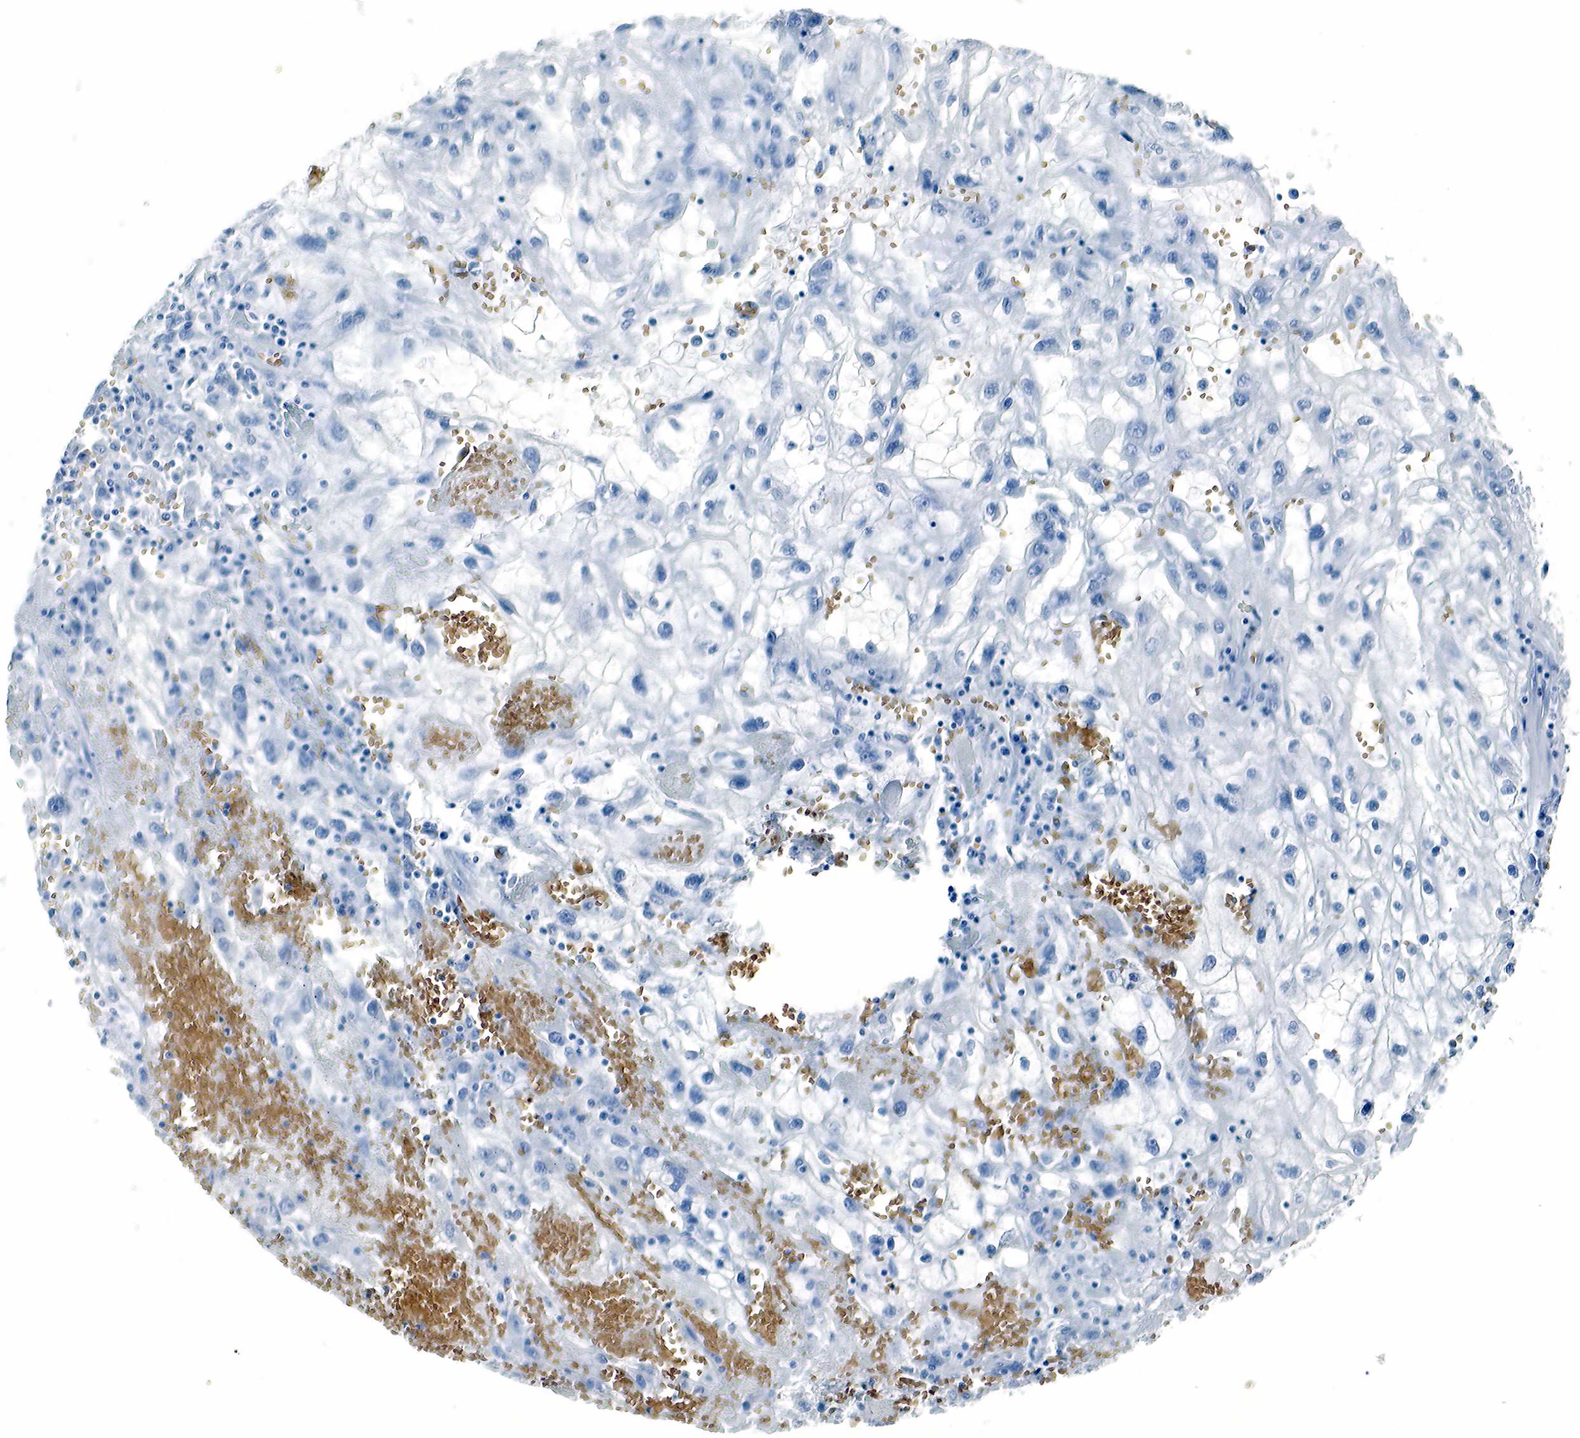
{"staining": {"intensity": "negative", "quantity": "none", "location": "none"}, "tissue": "renal cancer", "cell_type": "Tumor cells", "image_type": "cancer", "snomed": [{"axis": "morphology", "description": "Normal tissue, NOS"}, {"axis": "morphology", "description": "Adenocarcinoma, NOS"}, {"axis": "topography", "description": "Kidney"}], "caption": "High power microscopy micrograph of an immunohistochemistry histopathology image of renal adenocarcinoma, revealing no significant expression in tumor cells.", "gene": "GCG", "patient": {"sex": "male", "age": 71}}